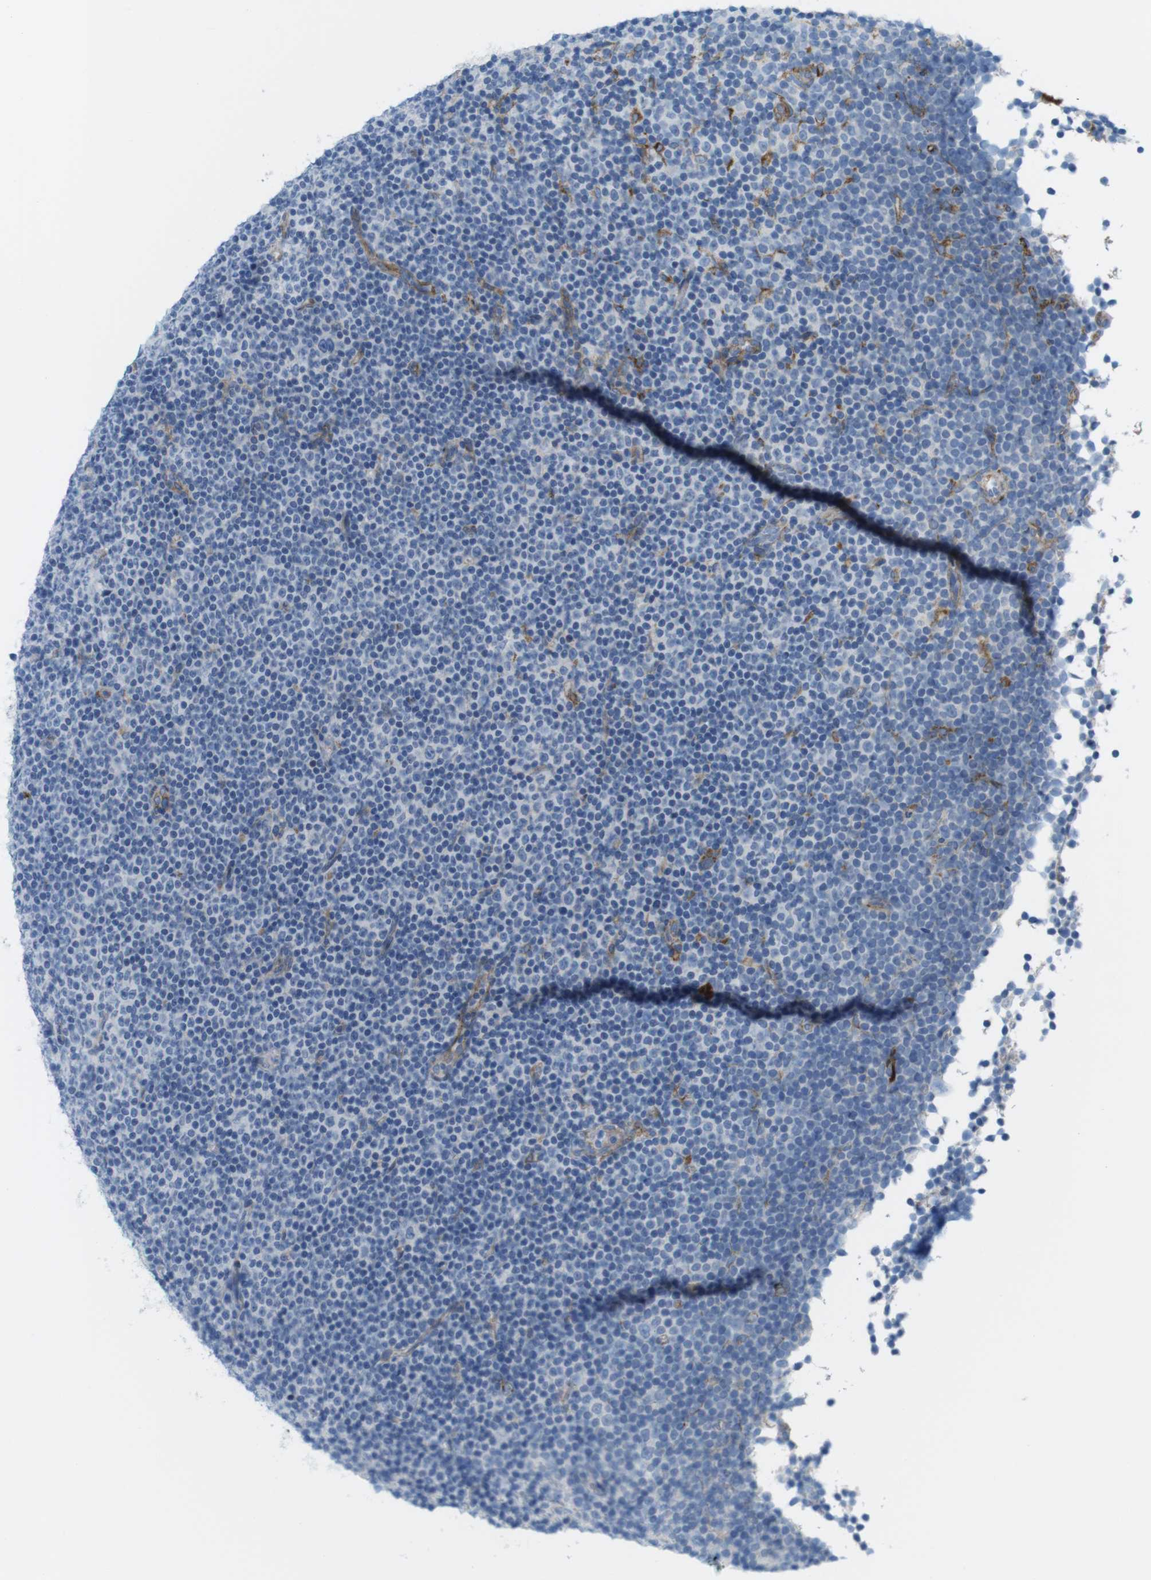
{"staining": {"intensity": "negative", "quantity": "none", "location": "none"}, "tissue": "lymphoma", "cell_type": "Tumor cells", "image_type": "cancer", "snomed": [{"axis": "morphology", "description": "Malignant lymphoma, non-Hodgkin's type, Low grade"}, {"axis": "topography", "description": "Lymph node"}], "caption": "The histopathology image shows no staining of tumor cells in lymphoma. (Brightfield microscopy of DAB IHC at high magnification).", "gene": "MYH9", "patient": {"sex": "female", "age": 67}}